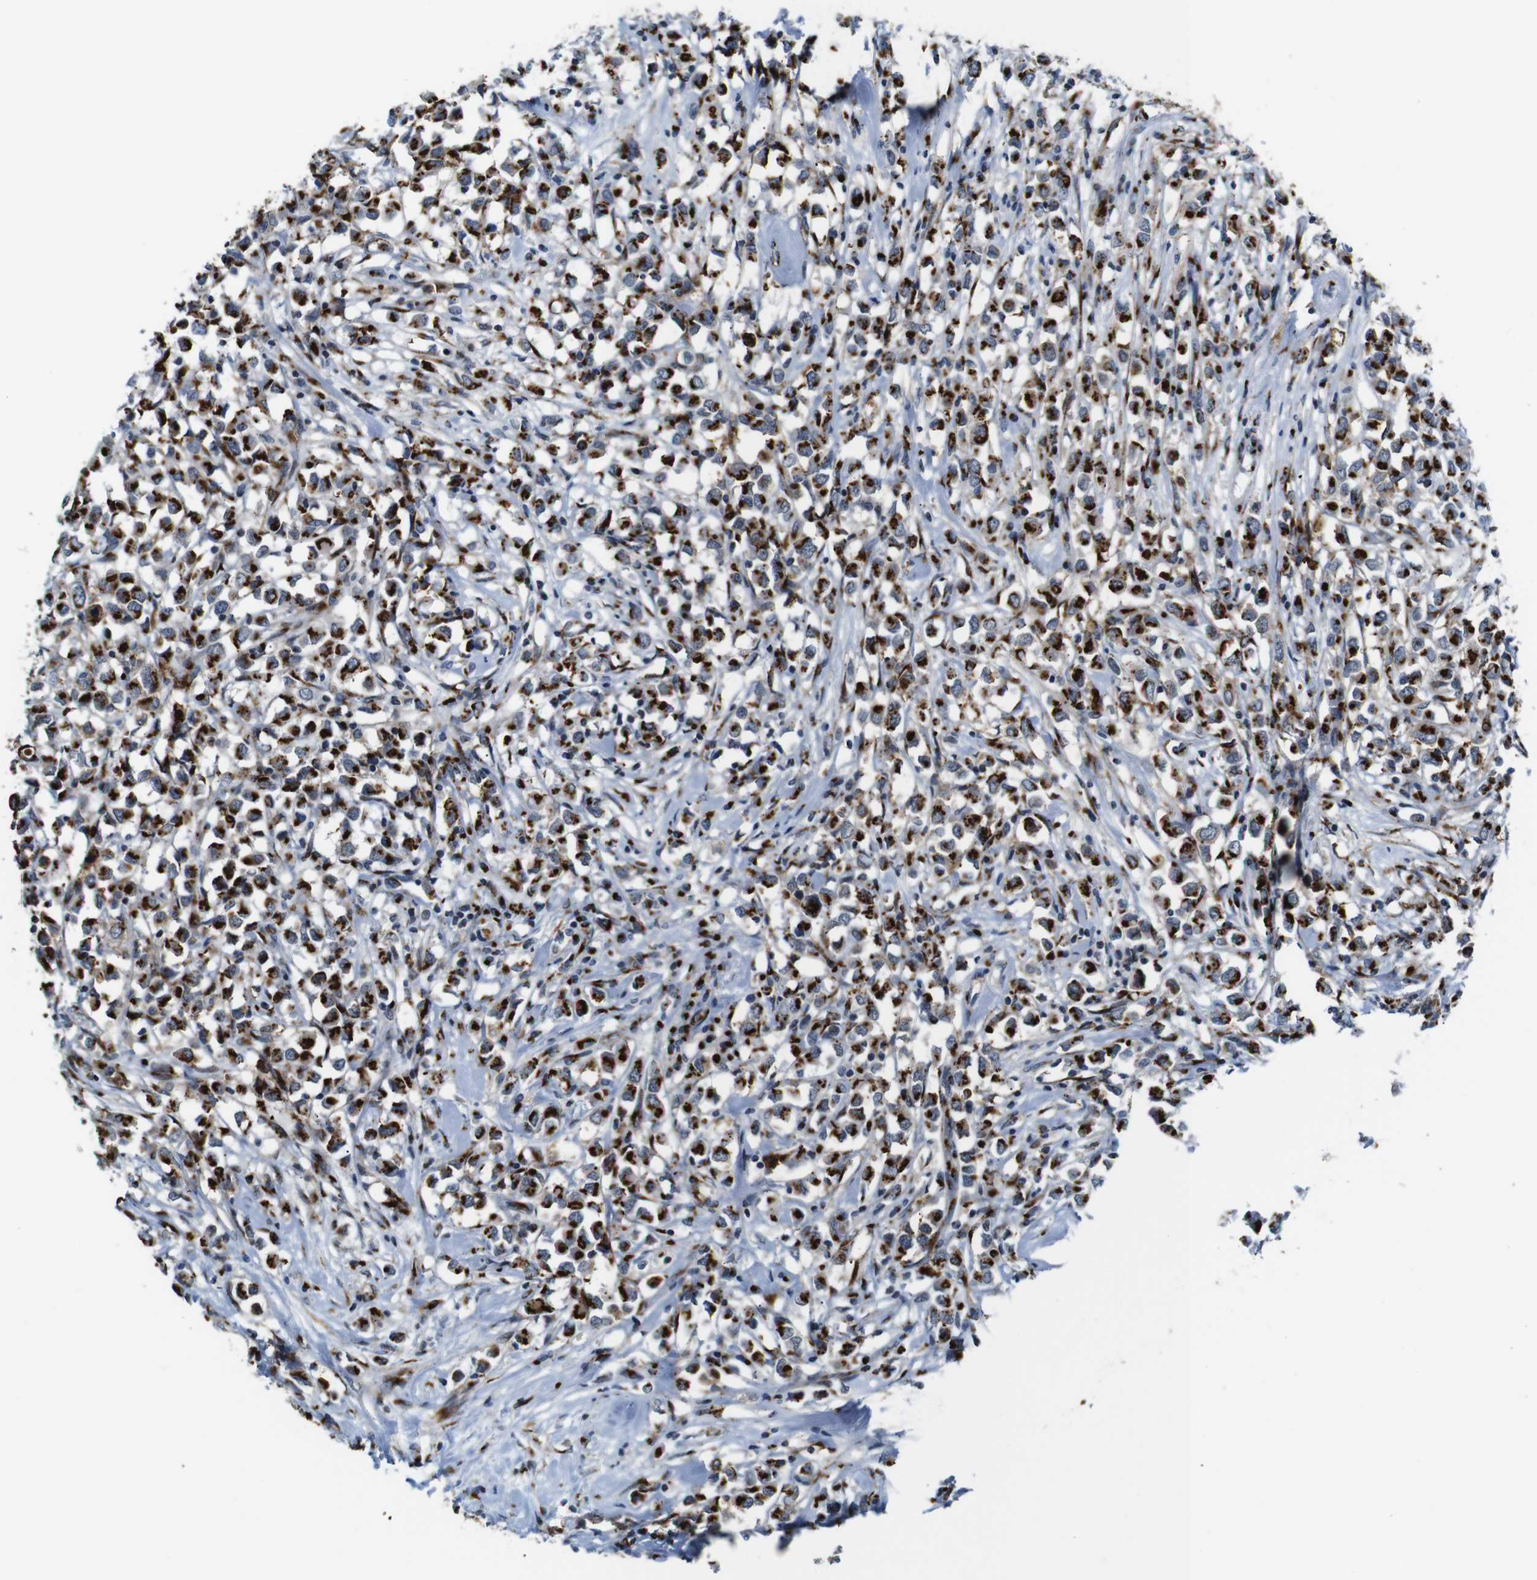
{"staining": {"intensity": "strong", "quantity": ">75%", "location": "cytoplasmic/membranous"}, "tissue": "breast cancer", "cell_type": "Tumor cells", "image_type": "cancer", "snomed": [{"axis": "morphology", "description": "Duct carcinoma"}, {"axis": "topography", "description": "Breast"}], "caption": "Protein staining displays strong cytoplasmic/membranous staining in approximately >75% of tumor cells in breast cancer (invasive ductal carcinoma).", "gene": "TGOLN2", "patient": {"sex": "female", "age": 61}}